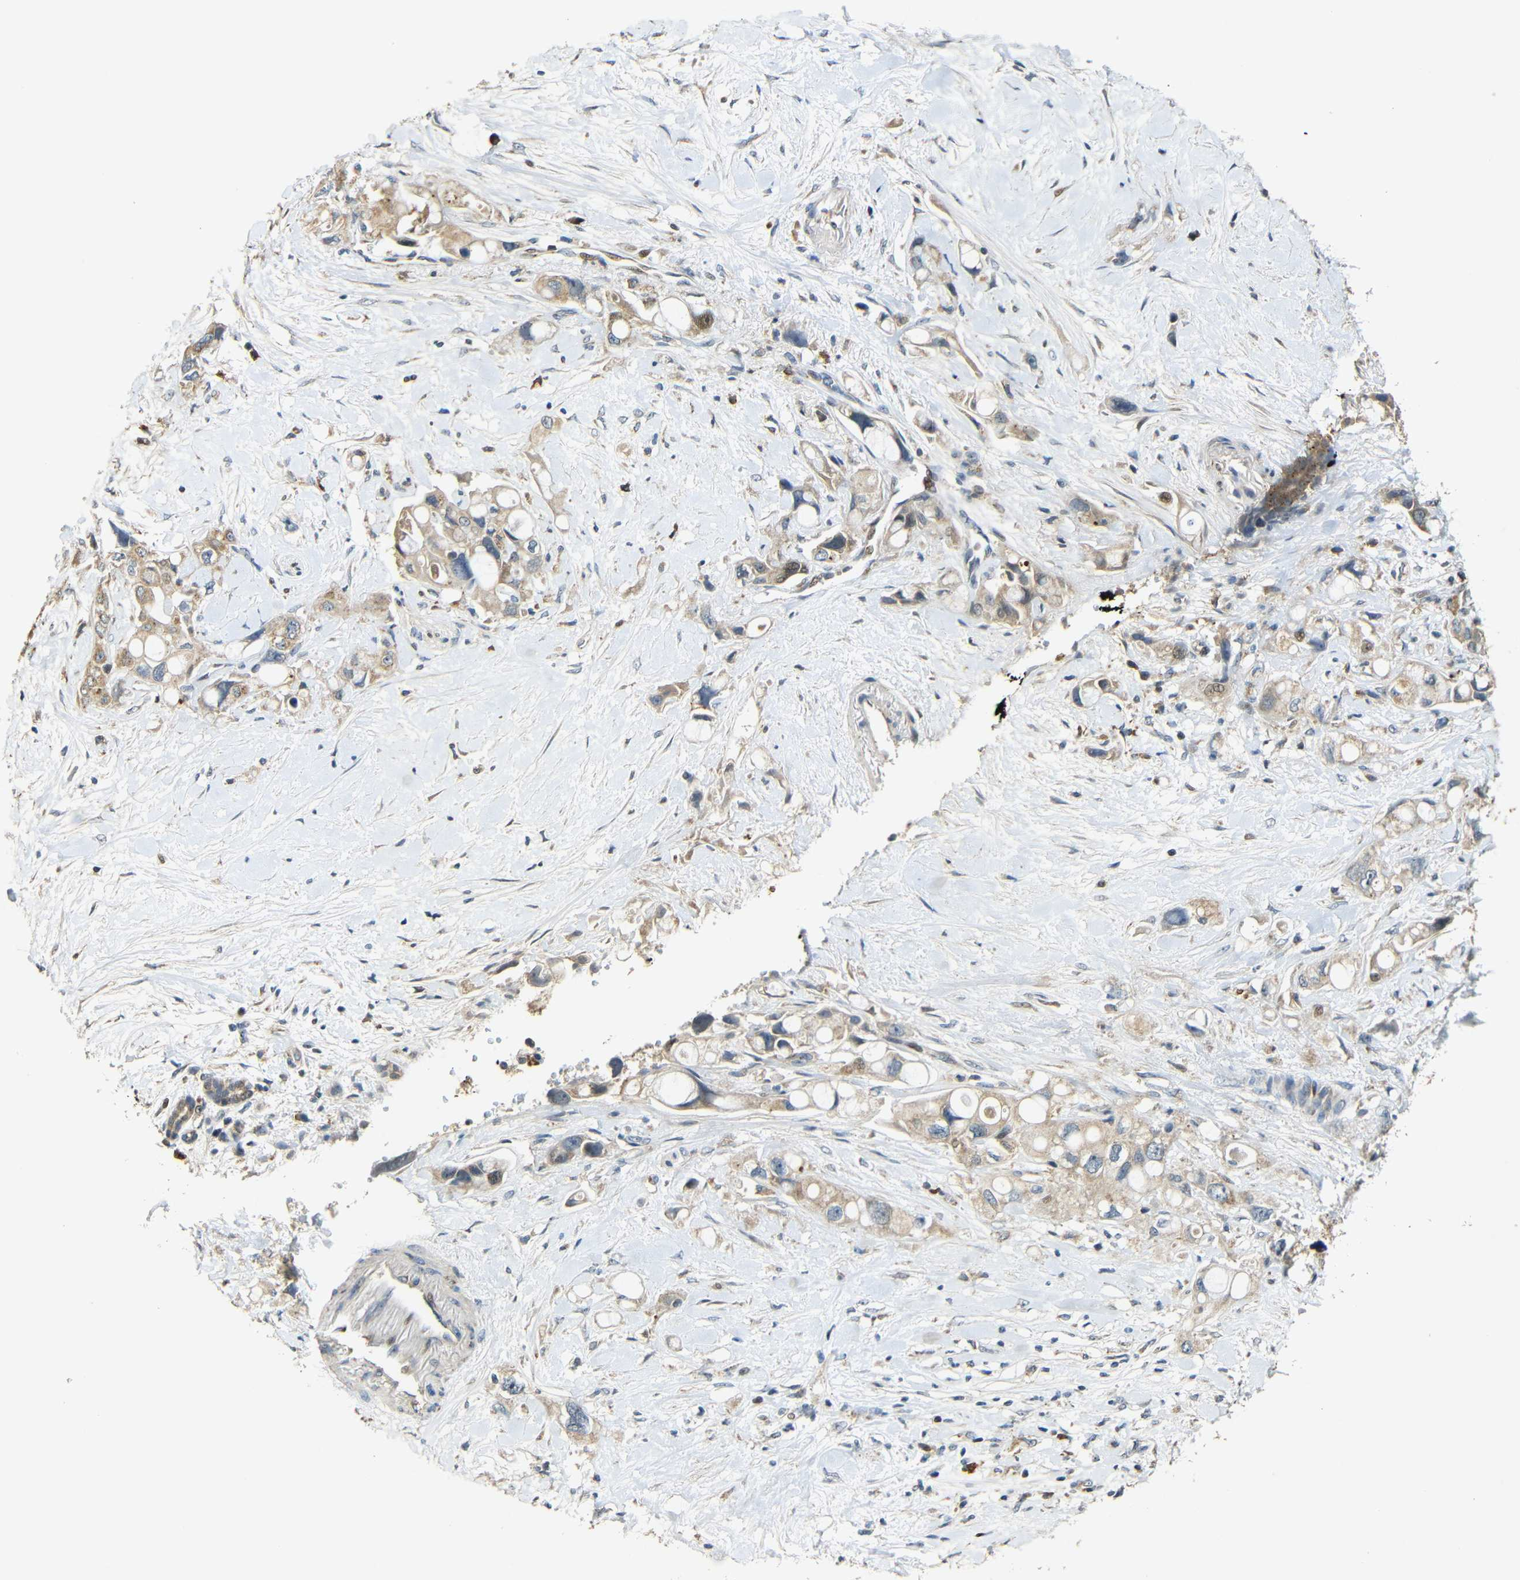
{"staining": {"intensity": "moderate", "quantity": ">75%", "location": "cytoplasmic/membranous"}, "tissue": "pancreatic cancer", "cell_type": "Tumor cells", "image_type": "cancer", "snomed": [{"axis": "morphology", "description": "Adenocarcinoma, NOS"}, {"axis": "topography", "description": "Pancreas"}], "caption": "Tumor cells show medium levels of moderate cytoplasmic/membranous staining in approximately >75% of cells in human pancreatic adenocarcinoma.", "gene": "KAZALD1", "patient": {"sex": "female", "age": 56}}